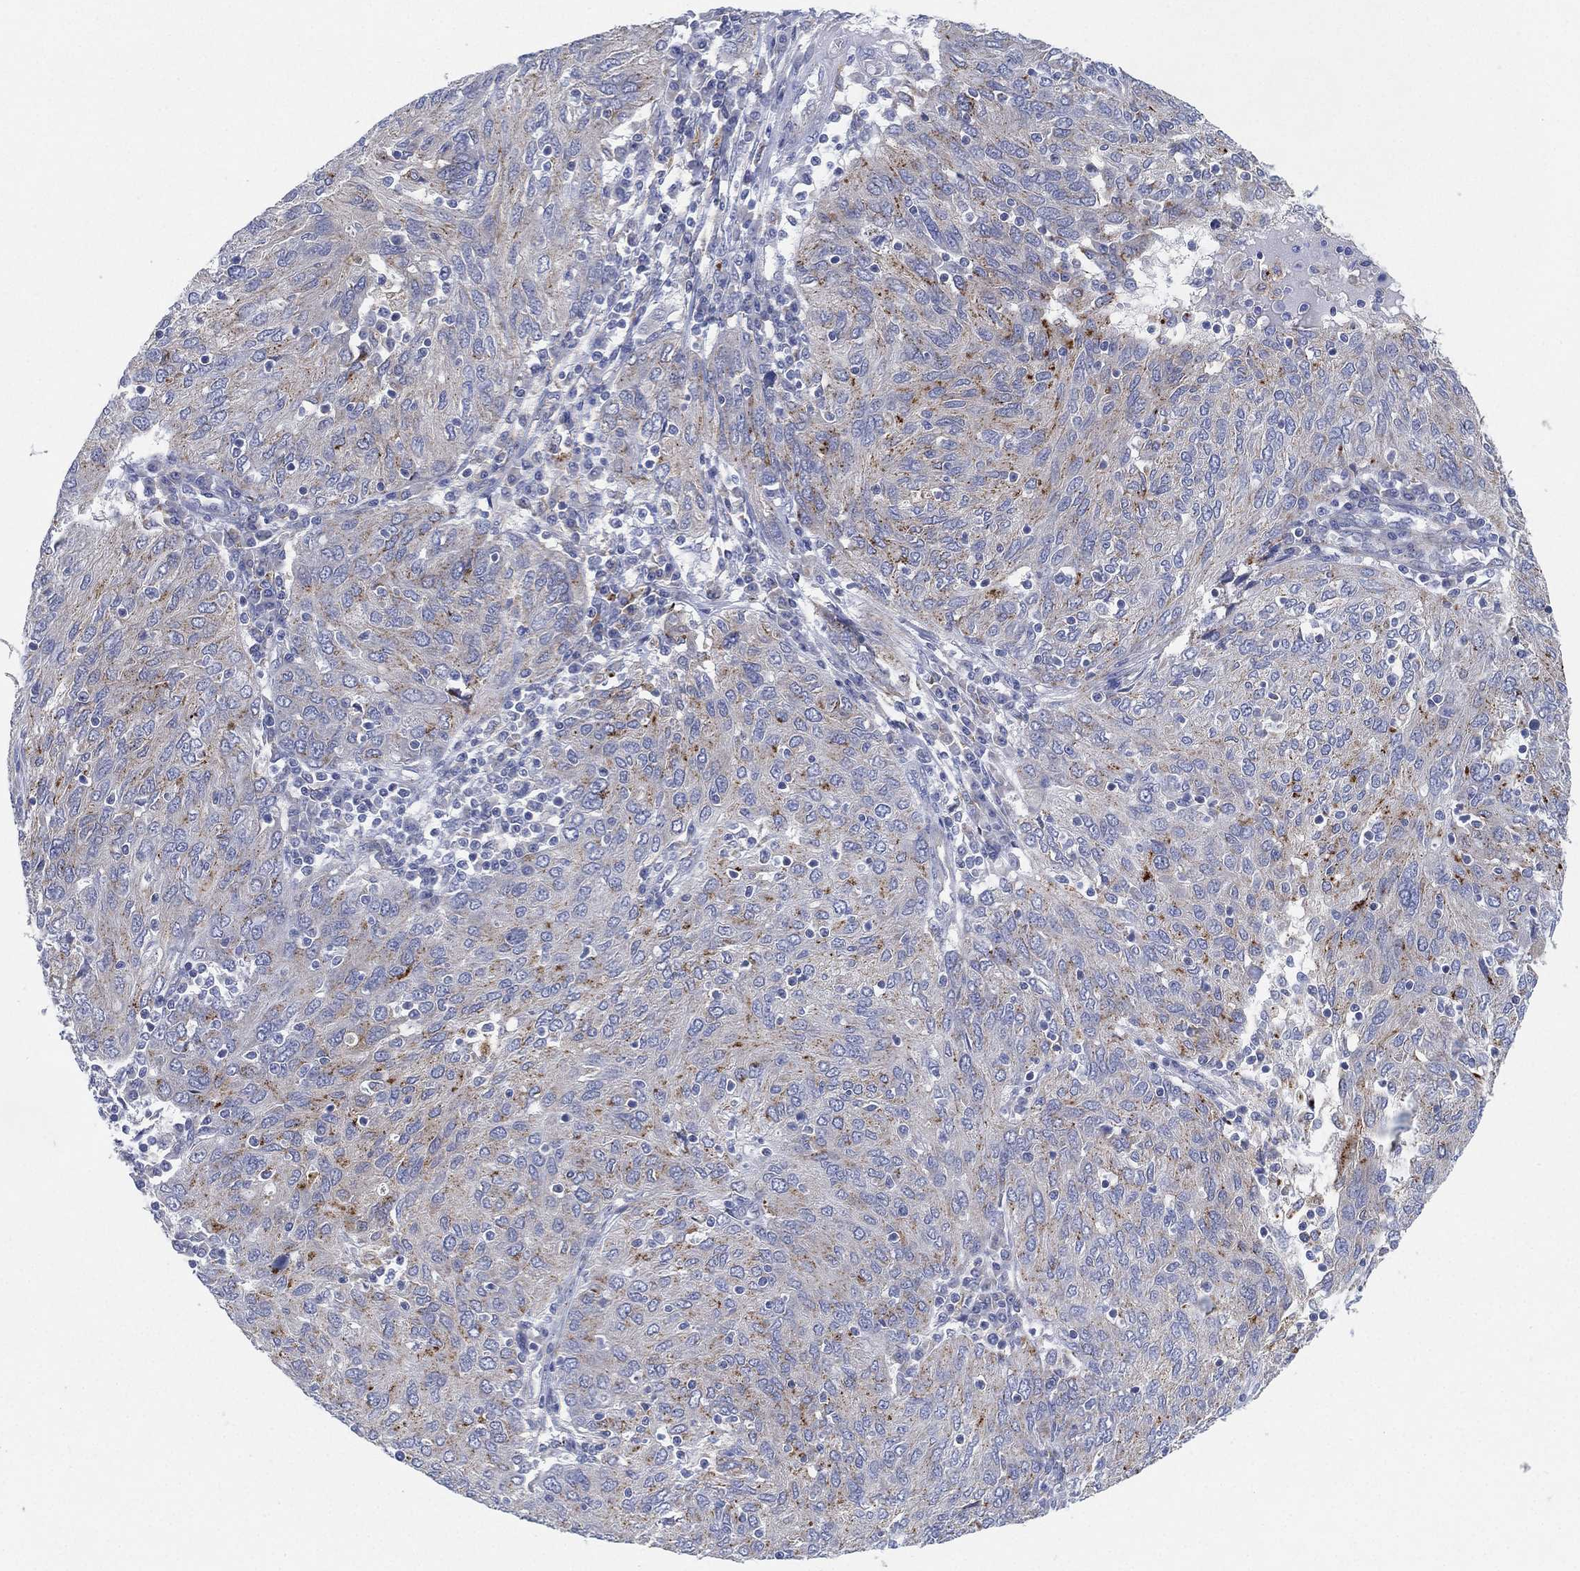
{"staining": {"intensity": "moderate", "quantity": "<25%", "location": "cytoplasmic/membranous"}, "tissue": "ovarian cancer", "cell_type": "Tumor cells", "image_type": "cancer", "snomed": [{"axis": "morphology", "description": "Carcinoma, endometroid"}, {"axis": "topography", "description": "Ovary"}], "caption": "There is low levels of moderate cytoplasmic/membranous expression in tumor cells of endometroid carcinoma (ovarian), as demonstrated by immunohistochemical staining (brown color).", "gene": "GALNS", "patient": {"sex": "female", "age": 50}}